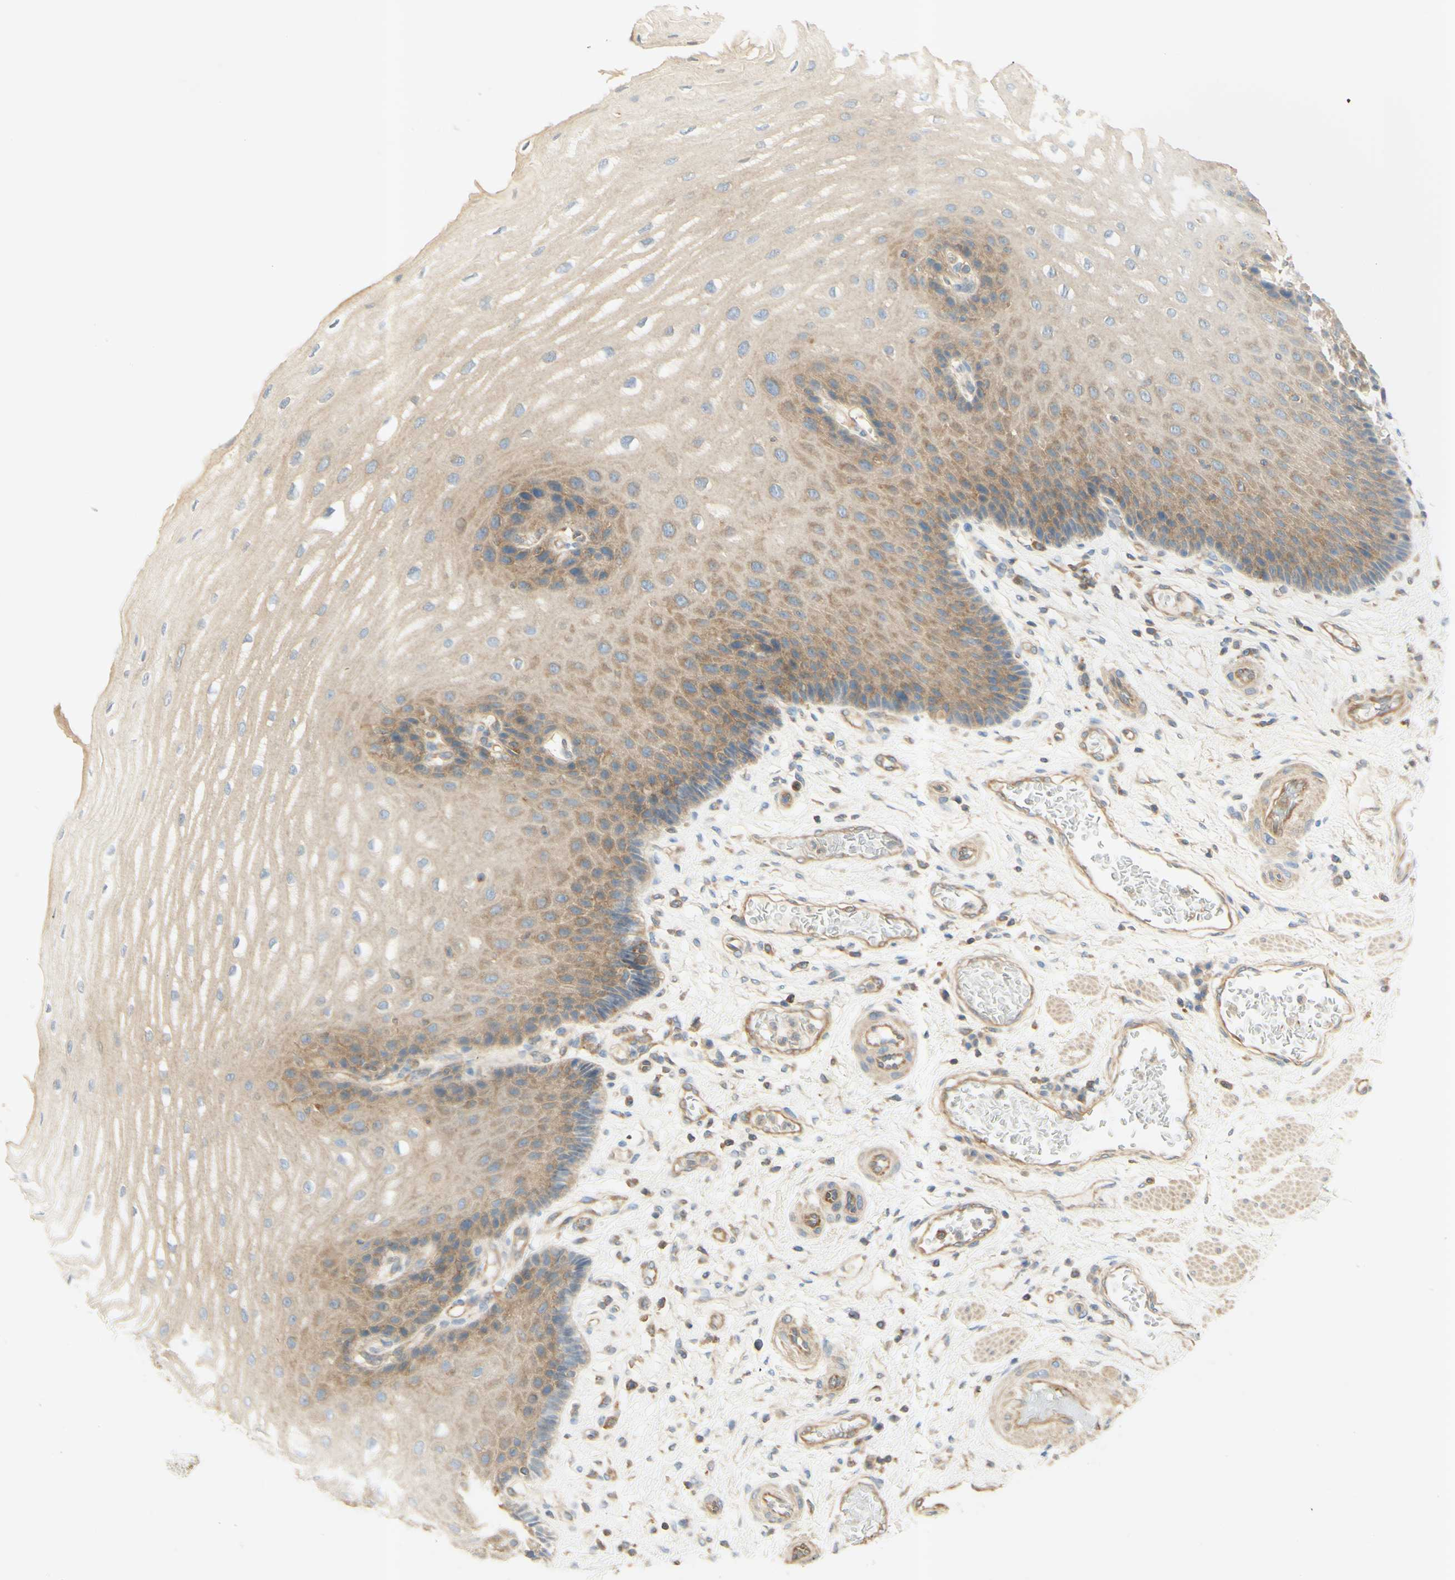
{"staining": {"intensity": "moderate", "quantity": ">75%", "location": "cytoplasmic/membranous"}, "tissue": "esophagus", "cell_type": "Squamous epithelial cells", "image_type": "normal", "snomed": [{"axis": "morphology", "description": "Normal tissue, NOS"}, {"axis": "topography", "description": "Esophagus"}], "caption": "Protein expression analysis of benign human esophagus reveals moderate cytoplasmic/membranous staining in approximately >75% of squamous epithelial cells.", "gene": "IKBKG", "patient": {"sex": "male", "age": 54}}